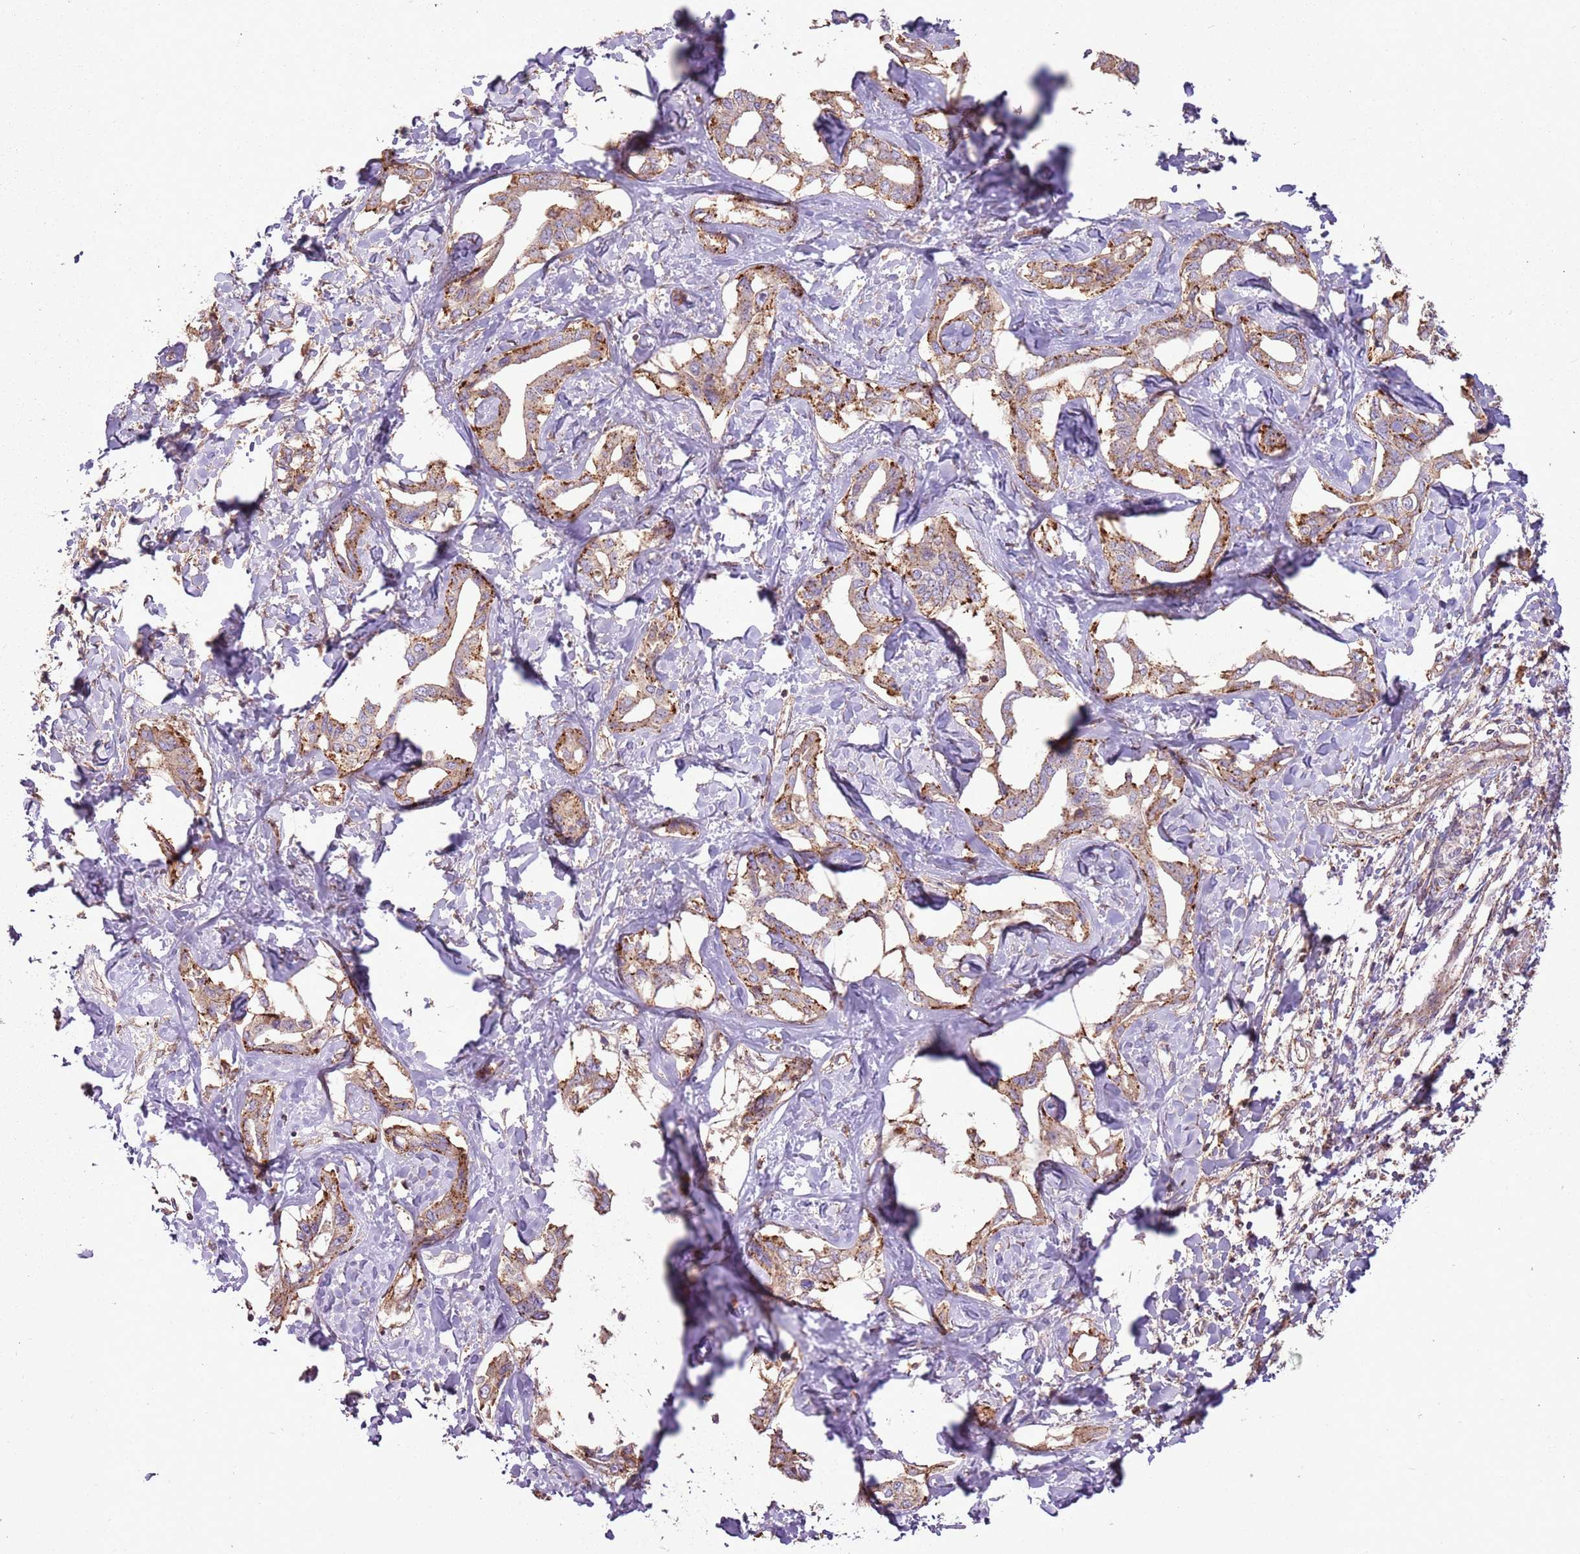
{"staining": {"intensity": "moderate", "quantity": ">75%", "location": "cytoplasmic/membranous"}, "tissue": "liver cancer", "cell_type": "Tumor cells", "image_type": "cancer", "snomed": [{"axis": "morphology", "description": "Cholangiocarcinoma"}, {"axis": "topography", "description": "Liver"}], "caption": "Immunohistochemistry (IHC) micrograph of neoplastic tissue: liver cholangiocarcinoma stained using immunohistochemistry exhibits medium levels of moderate protein expression localized specifically in the cytoplasmic/membranous of tumor cells, appearing as a cytoplasmic/membranous brown color.", "gene": "ANKRD24", "patient": {"sex": "male", "age": 59}}